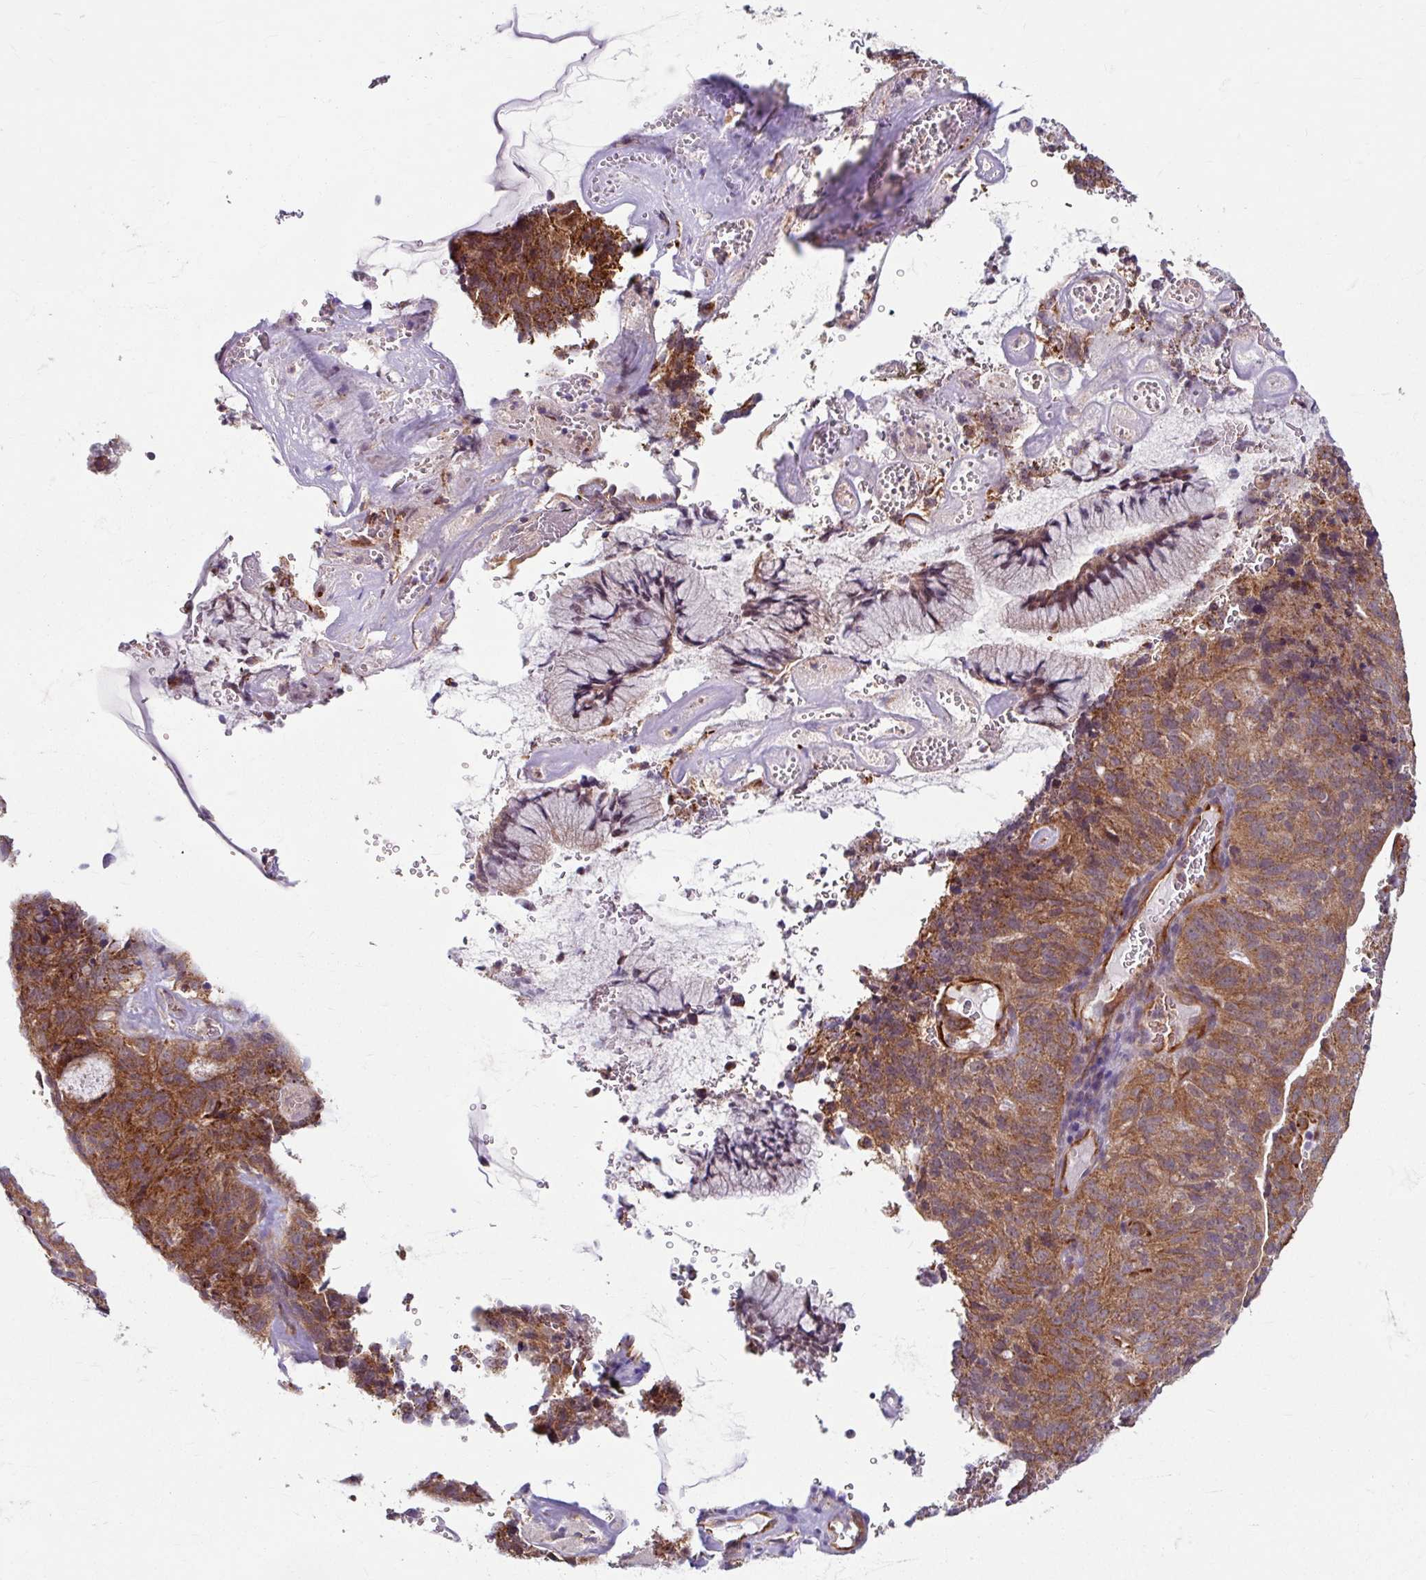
{"staining": {"intensity": "moderate", "quantity": ">75%", "location": "cytoplasmic/membranous"}, "tissue": "cervical cancer", "cell_type": "Tumor cells", "image_type": "cancer", "snomed": [{"axis": "morphology", "description": "Adenocarcinoma, NOS"}, {"axis": "topography", "description": "Cervix"}], "caption": "Approximately >75% of tumor cells in adenocarcinoma (cervical) show moderate cytoplasmic/membranous protein positivity as visualized by brown immunohistochemical staining.", "gene": "DAAM2", "patient": {"sex": "female", "age": 38}}